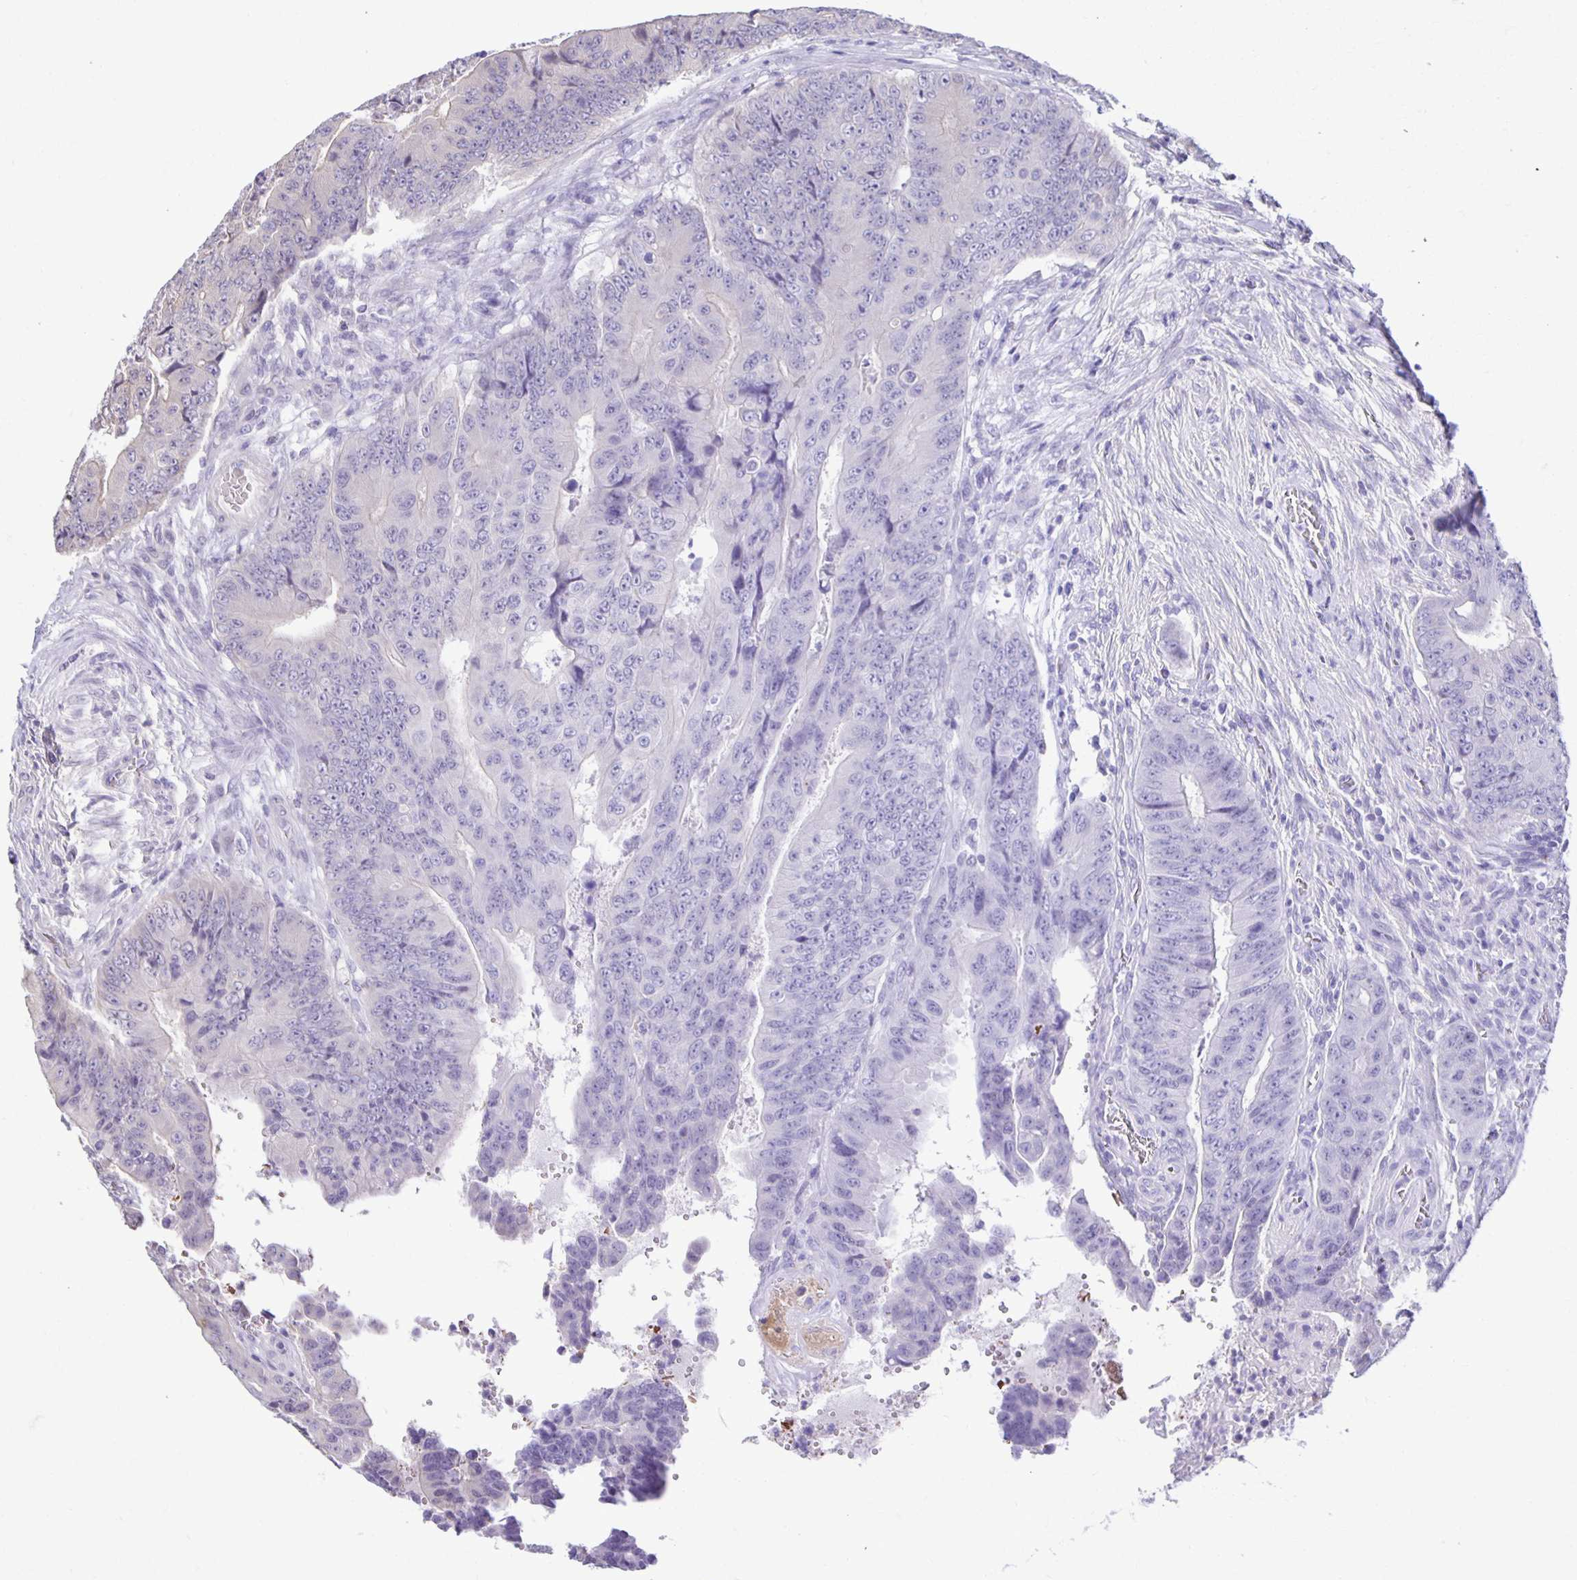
{"staining": {"intensity": "negative", "quantity": "none", "location": "none"}, "tissue": "colorectal cancer", "cell_type": "Tumor cells", "image_type": "cancer", "snomed": [{"axis": "morphology", "description": "Adenocarcinoma, NOS"}, {"axis": "topography", "description": "Colon"}], "caption": "Immunohistochemistry (IHC) histopathology image of neoplastic tissue: human colorectal cancer (adenocarcinoma) stained with DAB shows no significant protein staining in tumor cells.", "gene": "MIEN1", "patient": {"sex": "female", "age": 48}}